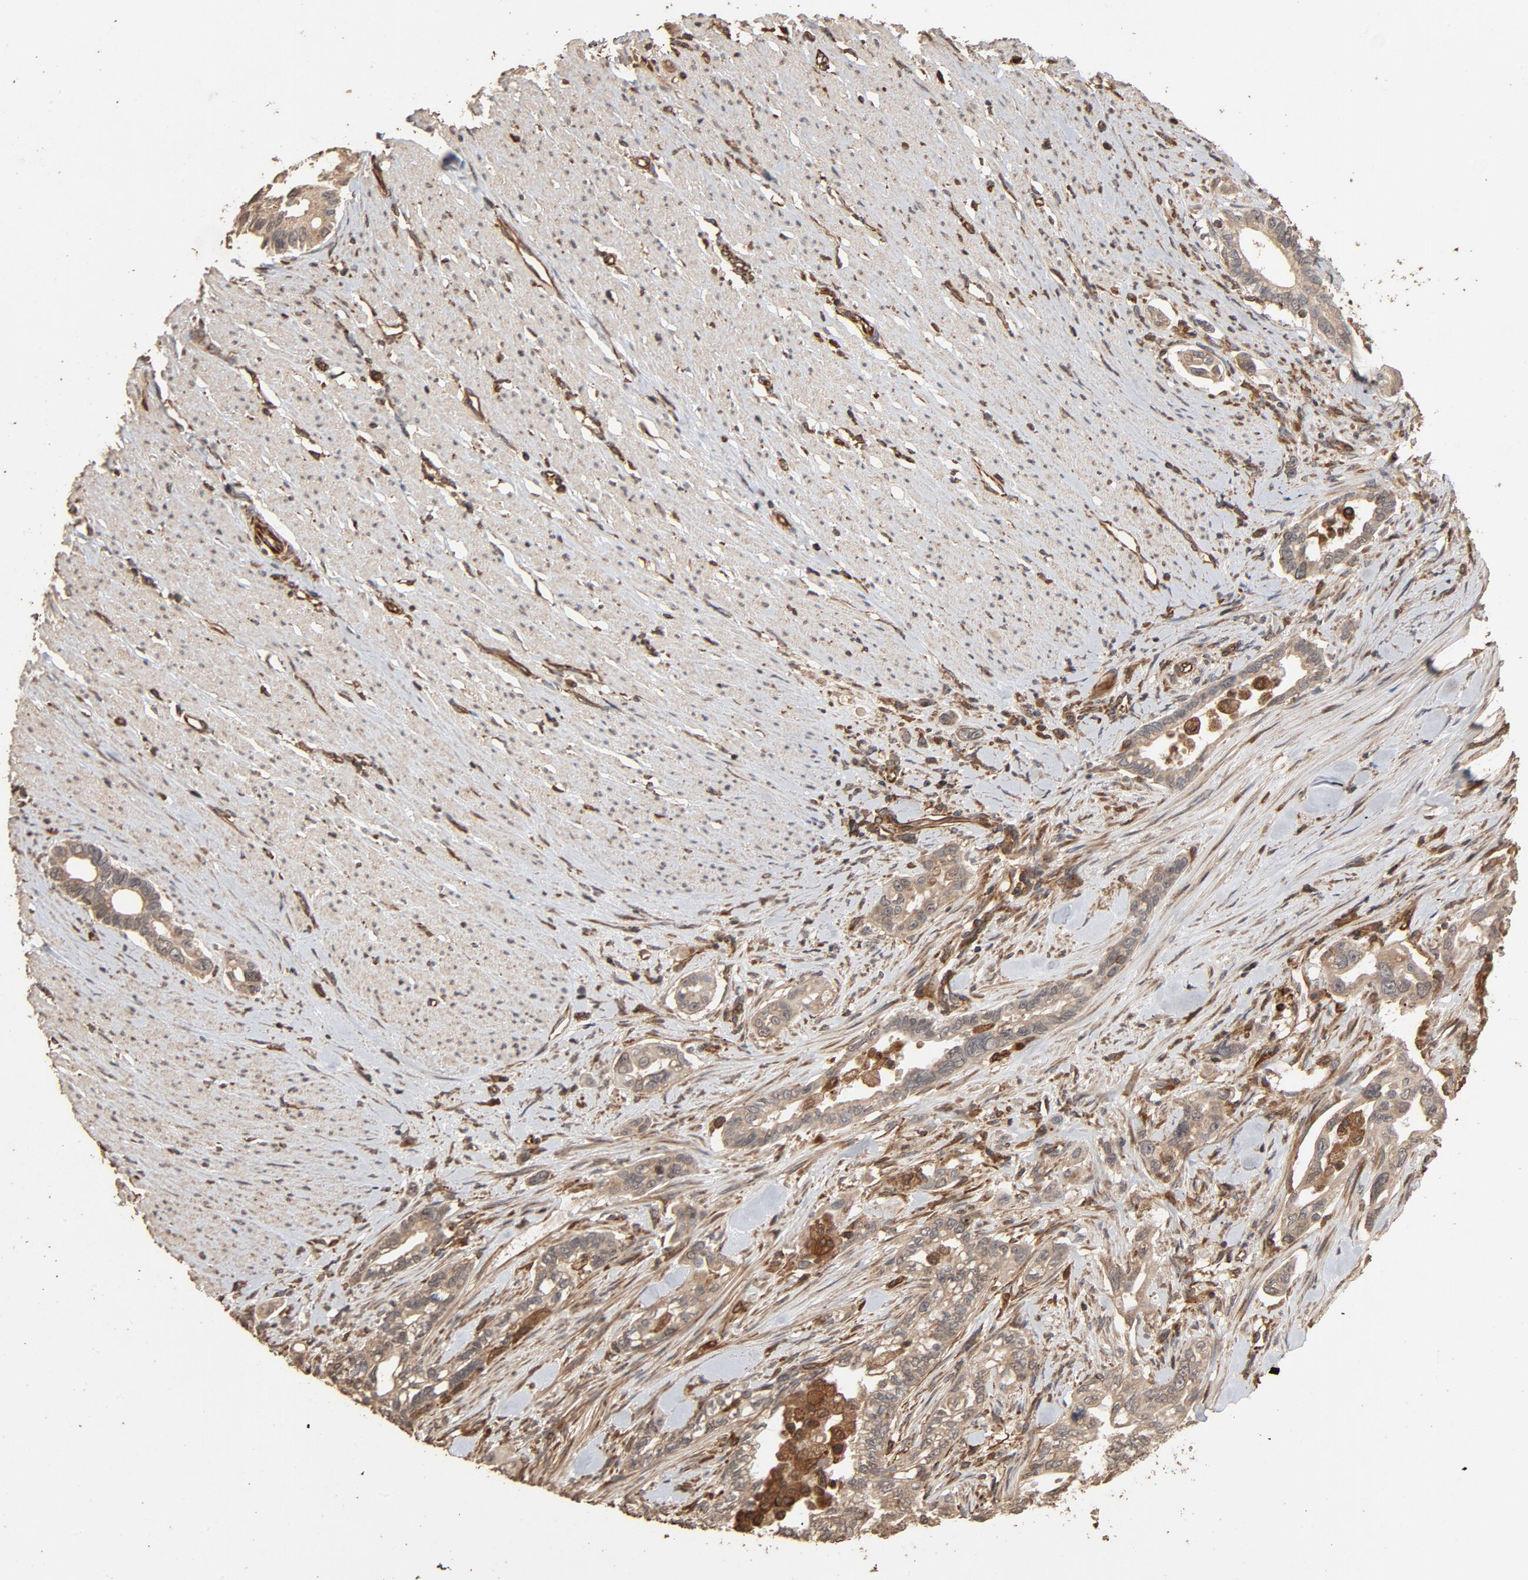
{"staining": {"intensity": "weak", "quantity": ">75%", "location": "cytoplasmic/membranous"}, "tissue": "pancreatic cancer", "cell_type": "Tumor cells", "image_type": "cancer", "snomed": [{"axis": "morphology", "description": "Normal tissue, NOS"}, {"axis": "topography", "description": "Pancreas"}], "caption": "Weak cytoplasmic/membranous expression is appreciated in about >75% of tumor cells in pancreatic cancer.", "gene": "RPS6KA6", "patient": {"sex": "male", "age": 42}}